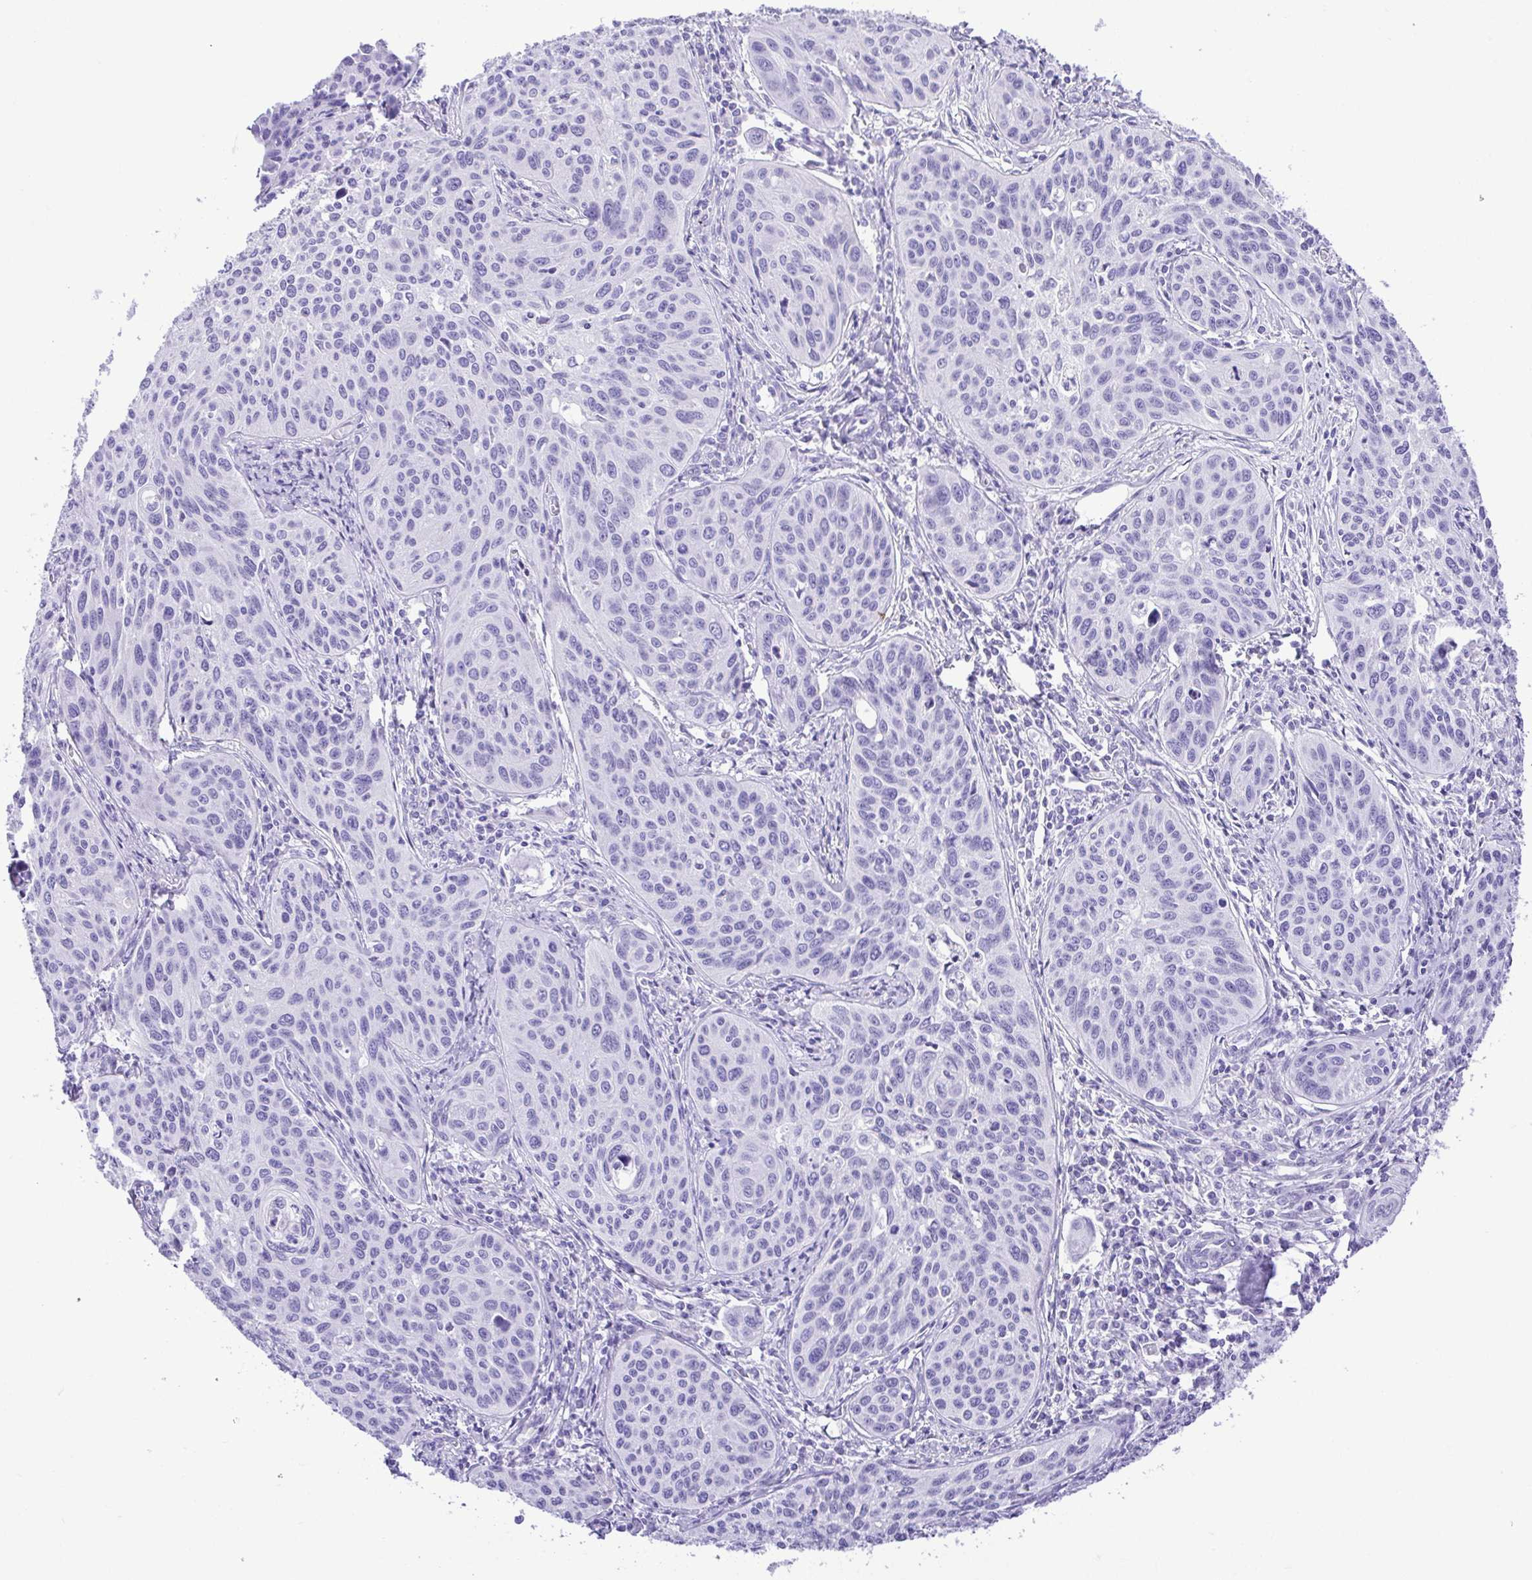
{"staining": {"intensity": "negative", "quantity": "none", "location": "none"}, "tissue": "cervical cancer", "cell_type": "Tumor cells", "image_type": "cancer", "snomed": [{"axis": "morphology", "description": "Squamous cell carcinoma, NOS"}, {"axis": "topography", "description": "Cervix"}], "caption": "The micrograph shows no staining of tumor cells in cervical cancer.", "gene": "CDSN", "patient": {"sex": "female", "age": 31}}